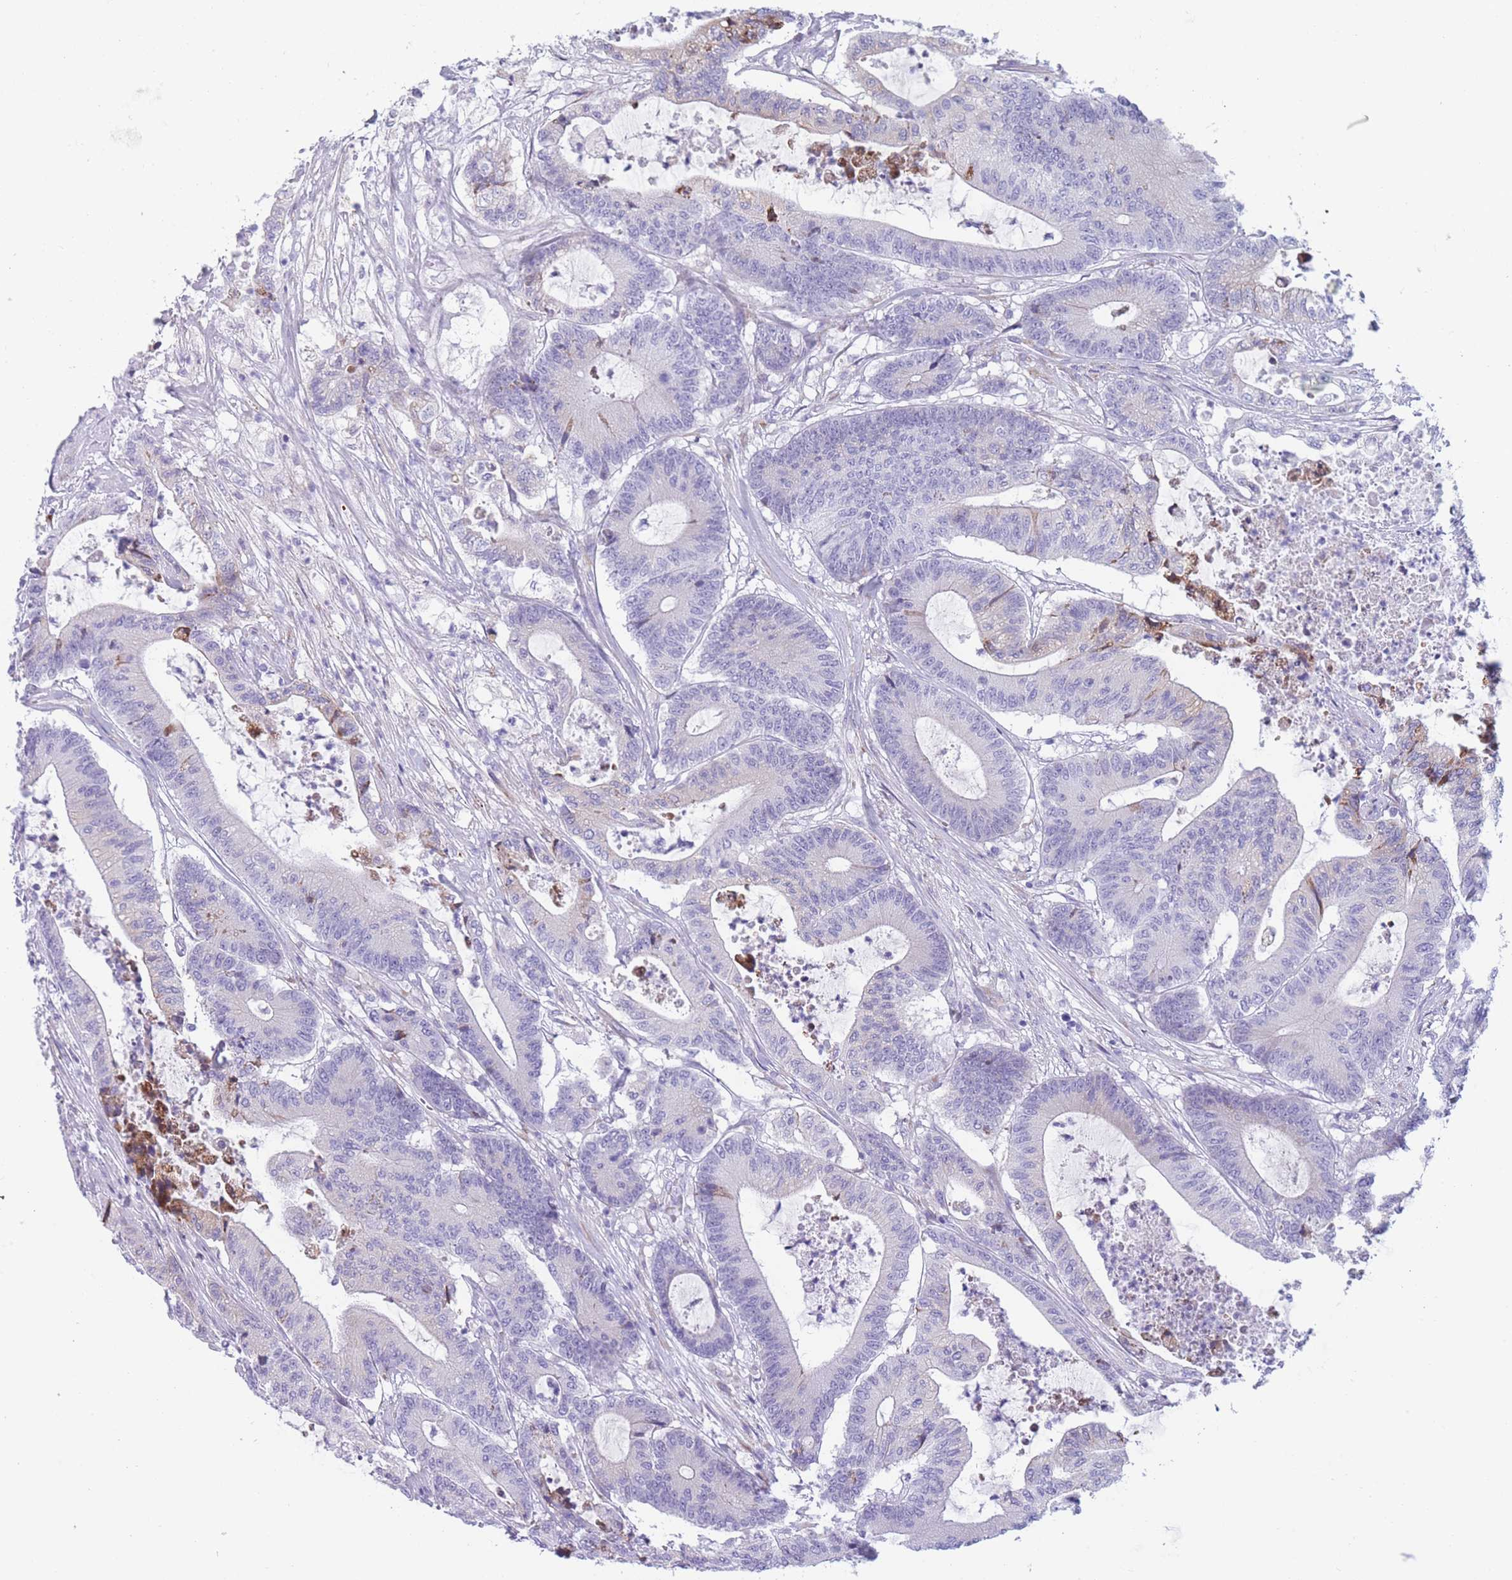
{"staining": {"intensity": "negative", "quantity": "none", "location": "none"}, "tissue": "colorectal cancer", "cell_type": "Tumor cells", "image_type": "cancer", "snomed": [{"axis": "morphology", "description": "Adenocarcinoma, NOS"}, {"axis": "topography", "description": "Colon"}], "caption": "Immunohistochemistry (IHC) histopathology image of human colorectal cancer (adenocarcinoma) stained for a protein (brown), which demonstrates no expression in tumor cells. (DAB IHC, high magnification).", "gene": "COL27A1", "patient": {"sex": "female", "age": 84}}